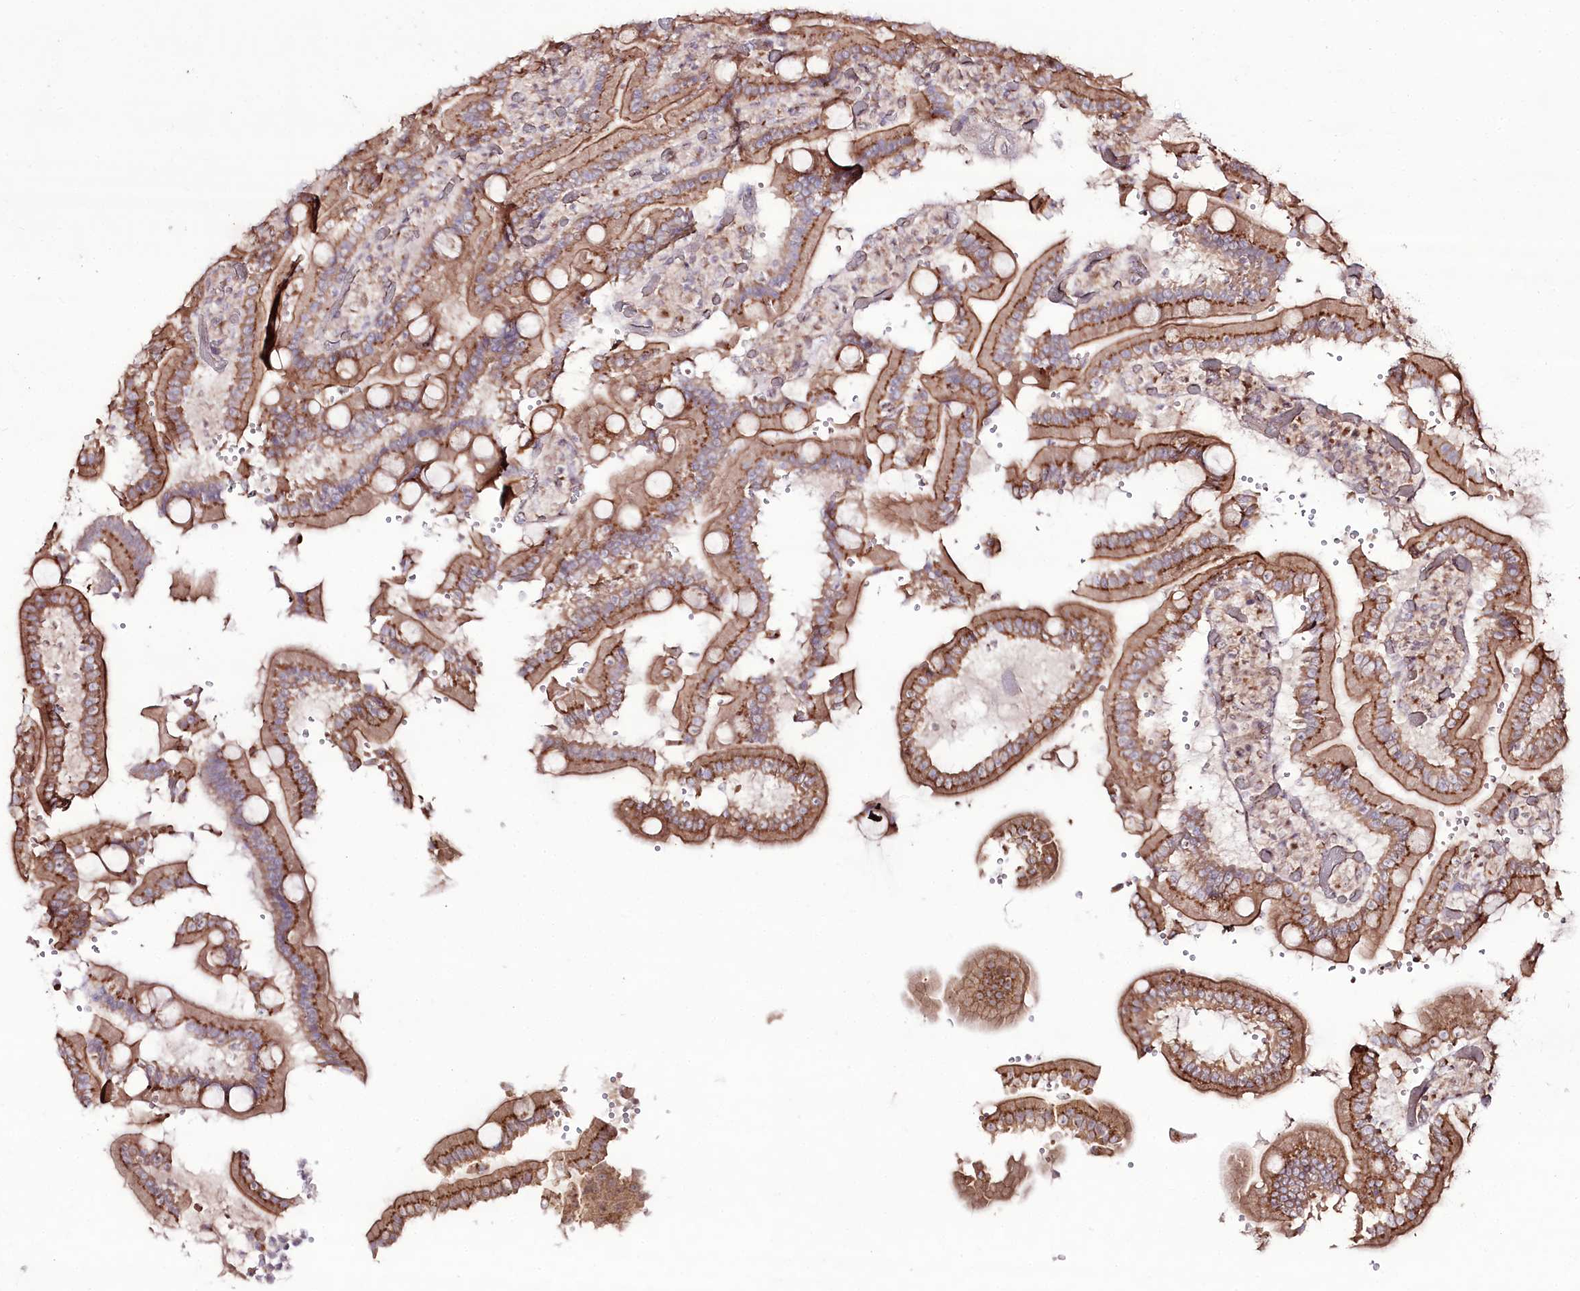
{"staining": {"intensity": "moderate", "quantity": ">75%", "location": "cytoplasmic/membranous"}, "tissue": "duodenum", "cell_type": "Glandular cells", "image_type": "normal", "snomed": [{"axis": "morphology", "description": "Normal tissue, NOS"}, {"axis": "topography", "description": "Duodenum"}], "caption": "Immunohistochemical staining of normal duodenum exhibits moderate cytoplasmic/membranous protein expression in about >75% of glandular cells.", "gene": "REXO2", "patient": {"sex": "female", "age": 62}}